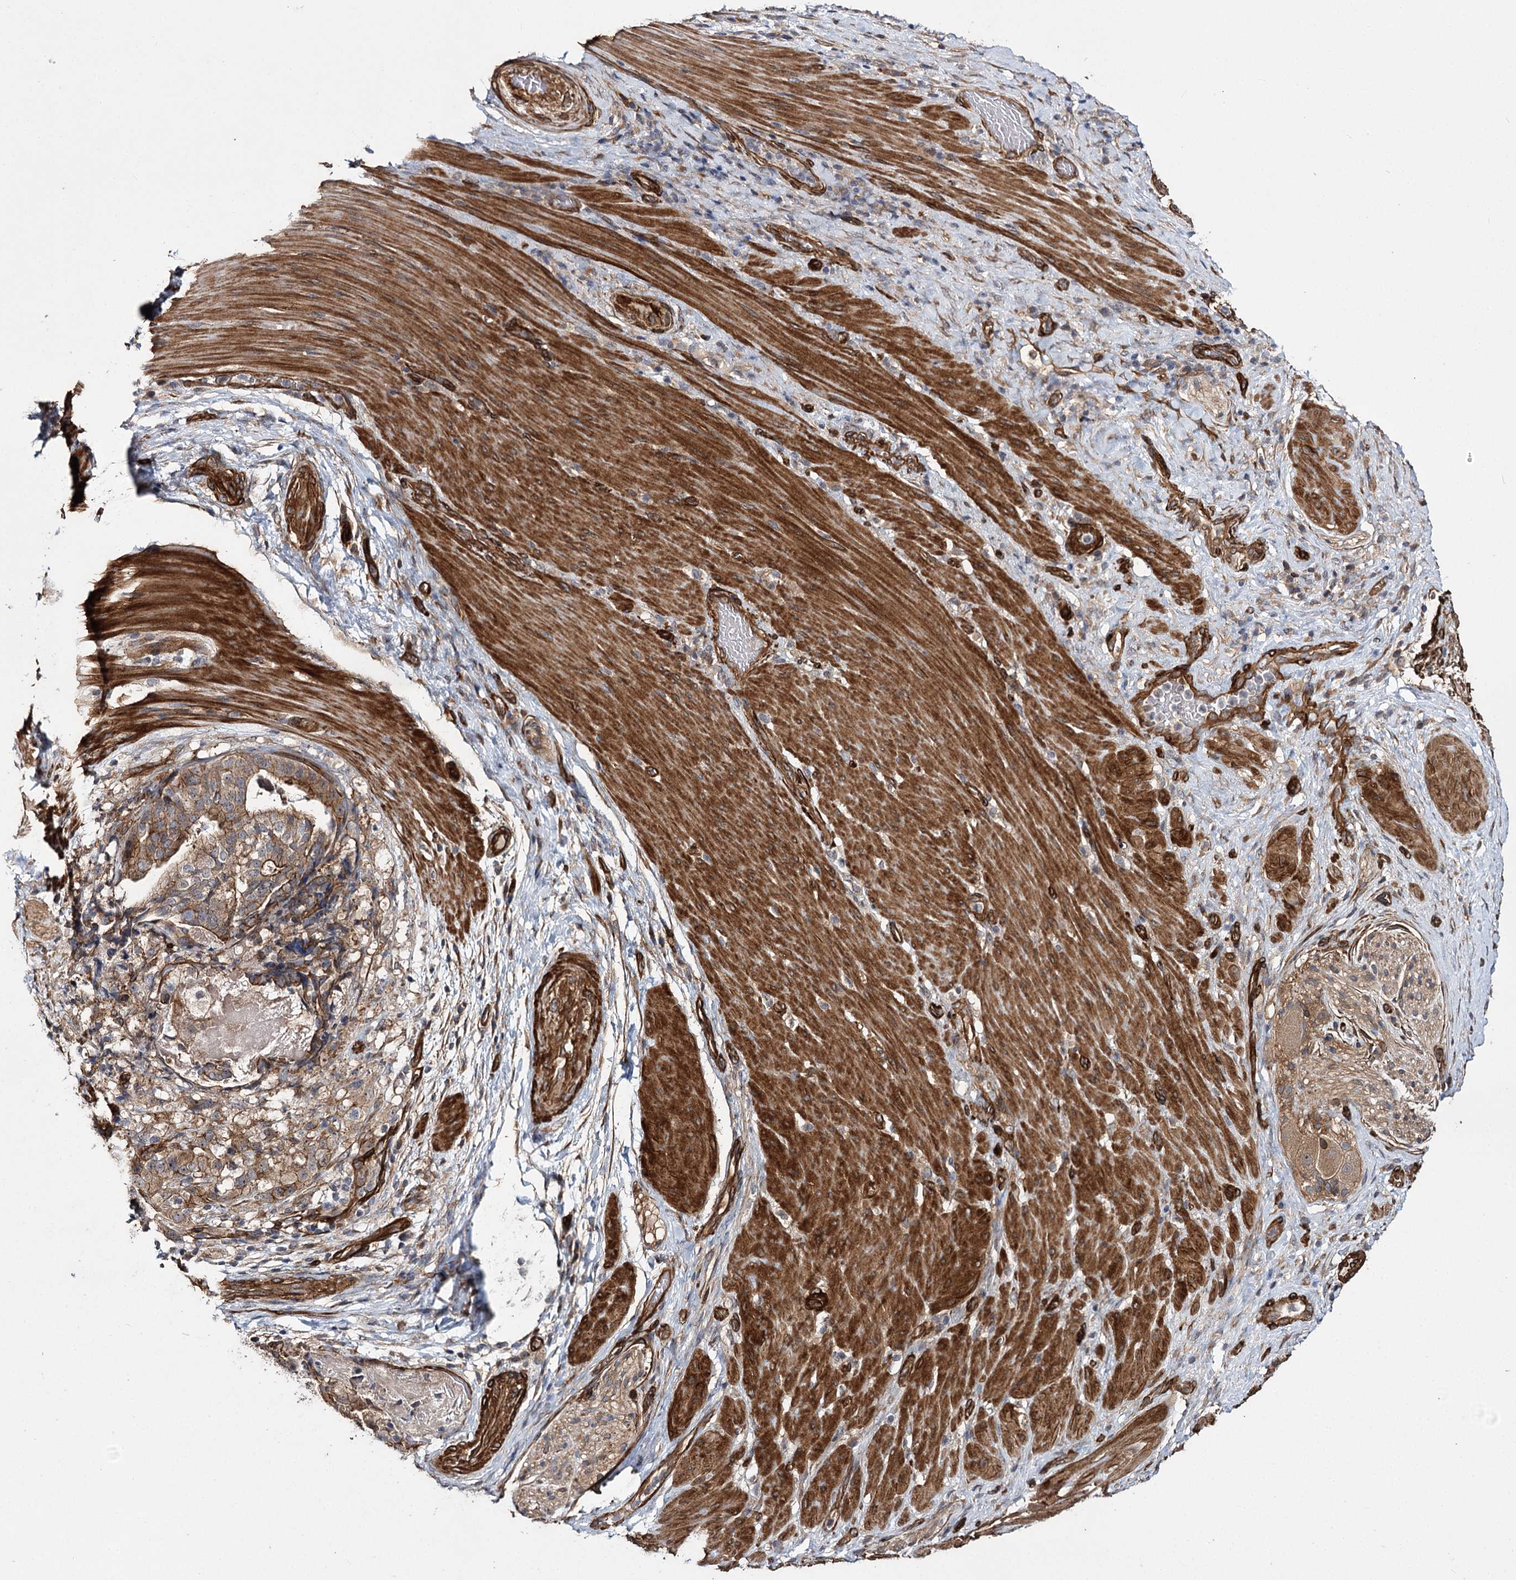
{"staining": {"intensity": "moderate", "quantity": ">75%", "location": "cytoplasmic/membranous"}, "tissue": "stomach cancer", "cell_type": "Tumor cells", "image_type": "cancer", "snomed": [{"axis": "morphology", "description": "Adenocarcinoma, NOS"}, {"axis": "topography", "description": "Stomach"}], "caption": "Tumor cells display moderate cytoplasmic/membranous positivity in about >75% of cells in stomach cancer. Nuclei are stained in blue.", "gene": "MYO1C", "patient": {"sex": "male", "age": 48}}